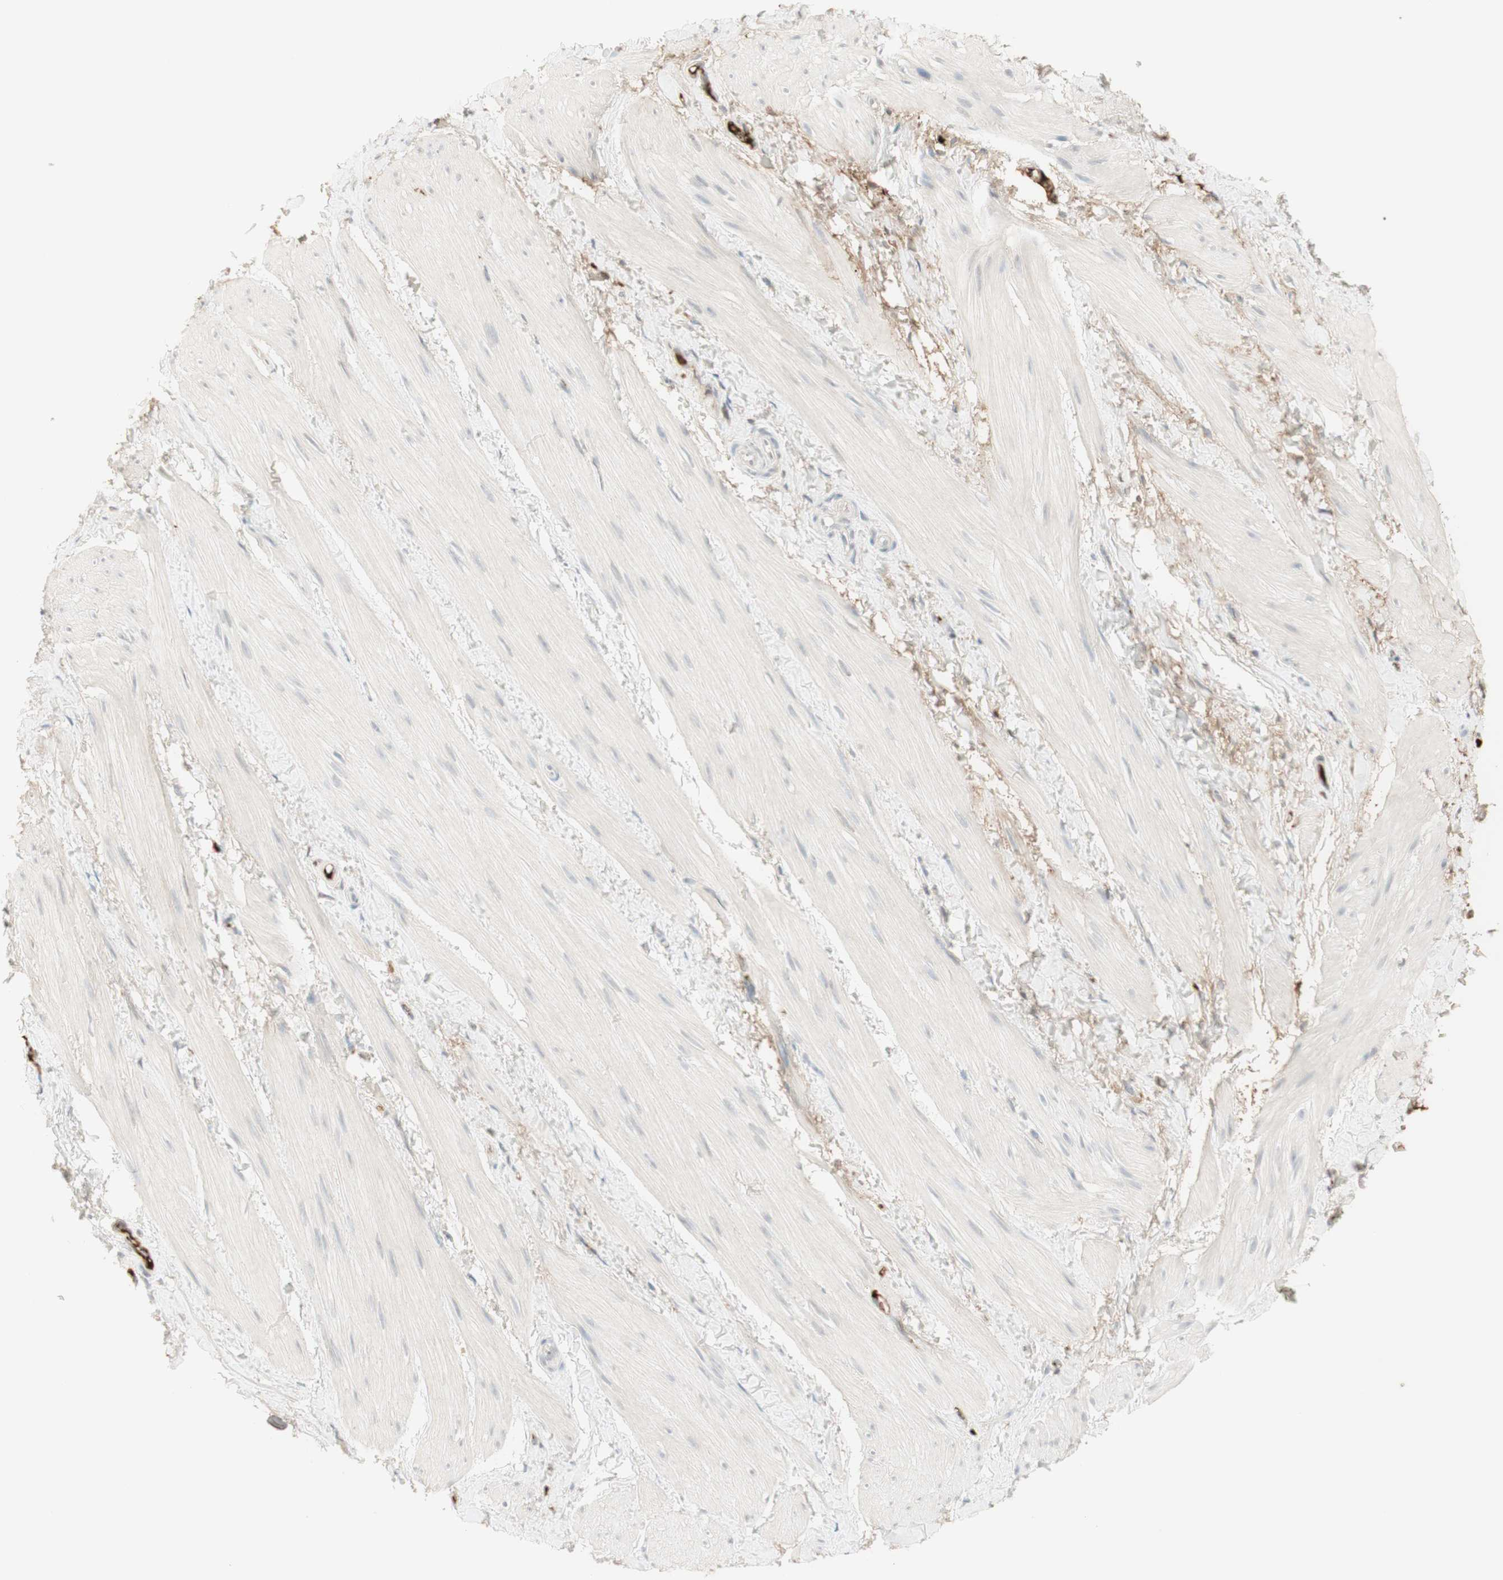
{"staining": {"intensity": "negative", "quantity": "none", "location": "none"}, "tissue": "smooth muscle", "cell_type": "Smooth muscle cells", "image_type": "normal", "snomed": [{"axis": "morphology", "description": "Normal tissue, NOS"}, {"axis": "topography", "description": "Smooth muscle"}], "caption": "Smooth muscle cells show no significant staining in unremarkable smooth muscle. (DAB IHC, high magnification).", "gene": "NID1", "patient": {"sex": "male", "age": 16}}